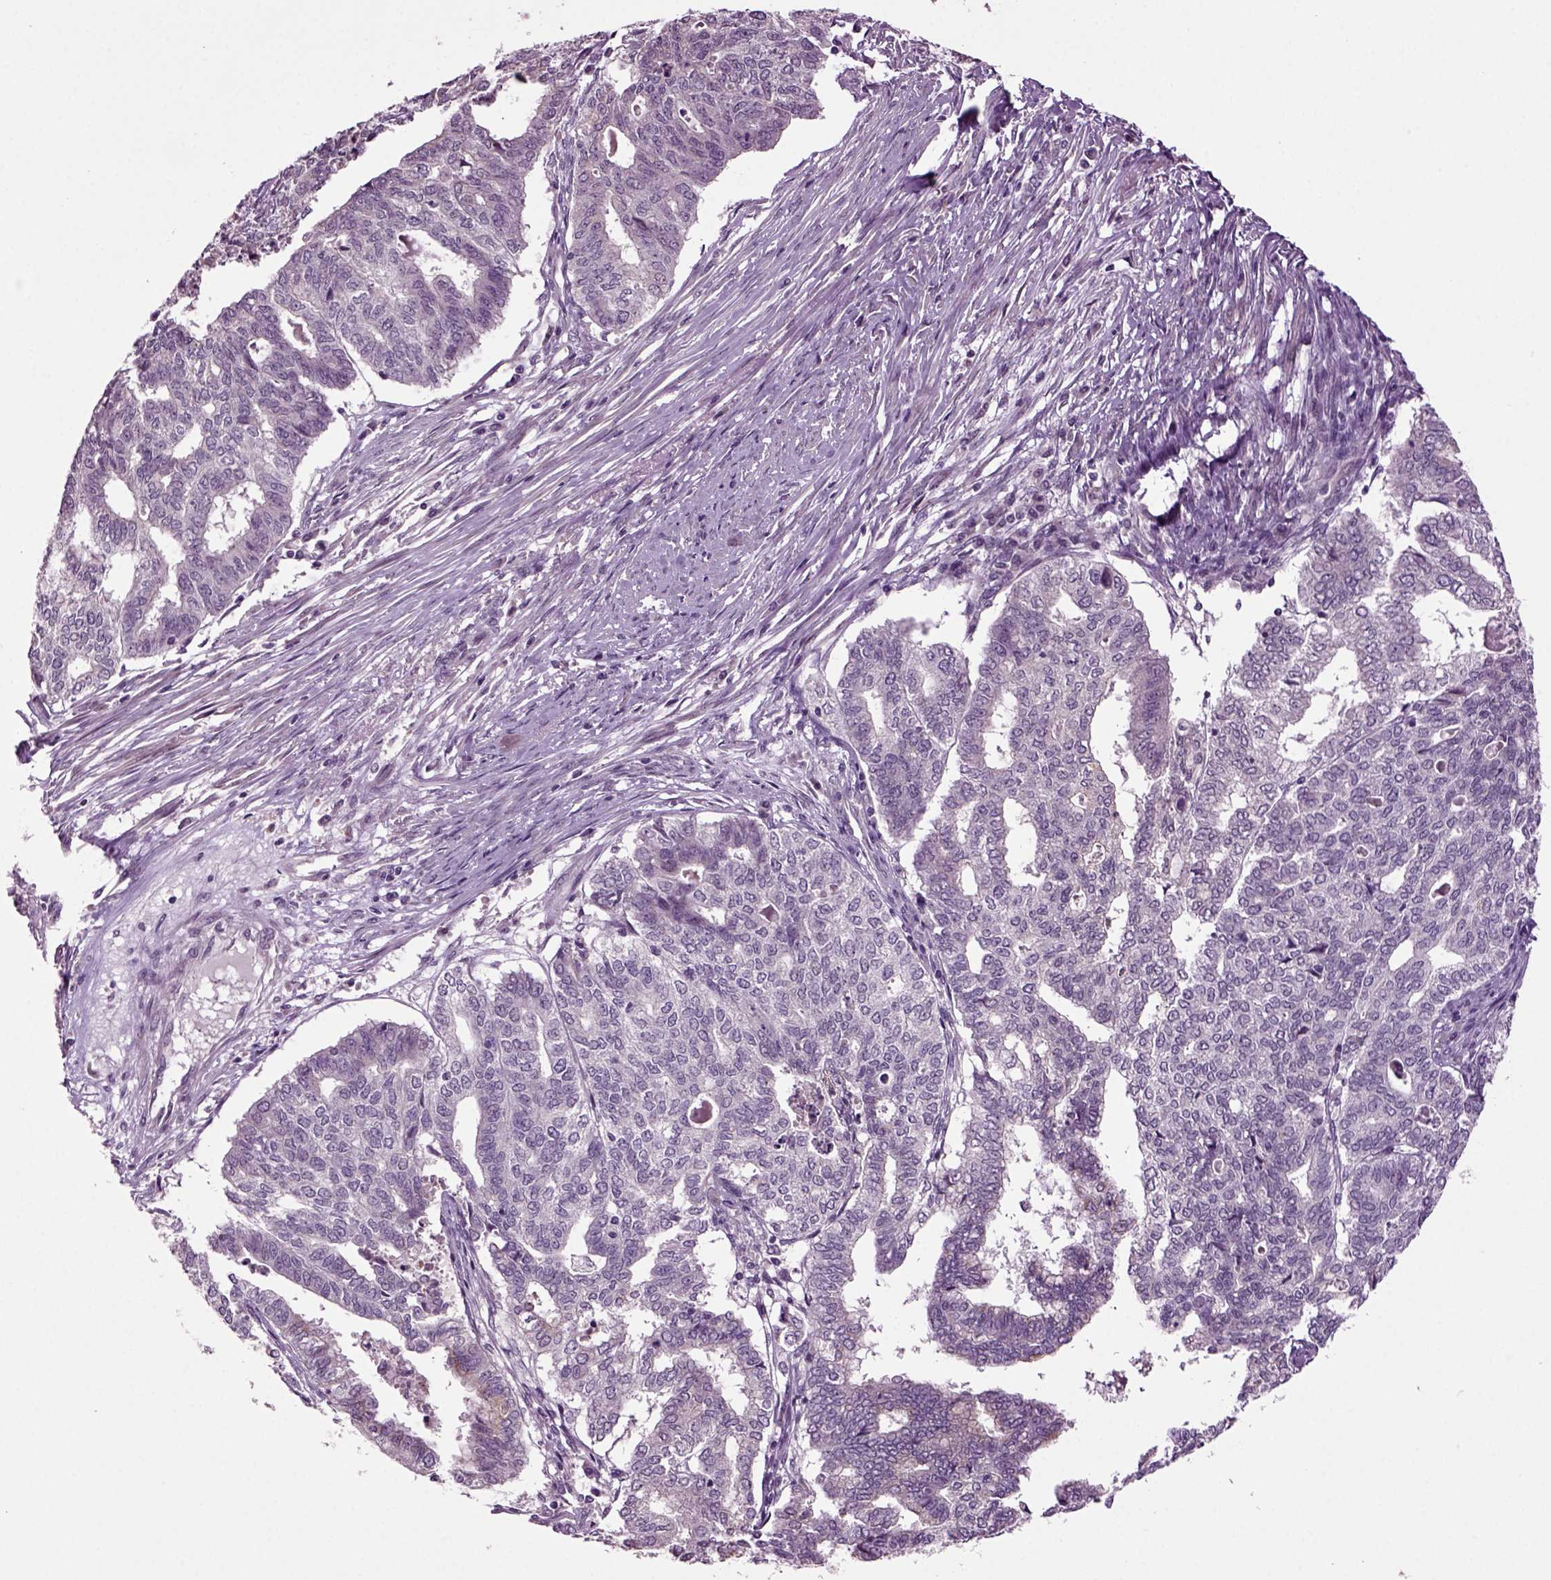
{"staining": {"intensity": "negative", "quantity": "none", "location": "none"}, "tissue": "endometrial cancer", "cell_type": "Tumor cells", "image_type": "cancer", "snomed": [{"axis": "morphology", "description": "Adenocarcinoma, NOS"}, {"axis": "topography", "description": "Endometrium"}], "caption": "This micrograph is of endometrial cancer stained with IHC to label a protein in brown with the nuclei are counter-stained blue. There is no staining in tumor cells.", "gene": "SLC17A6", "patient": {"sex": "female", "age": 79}}